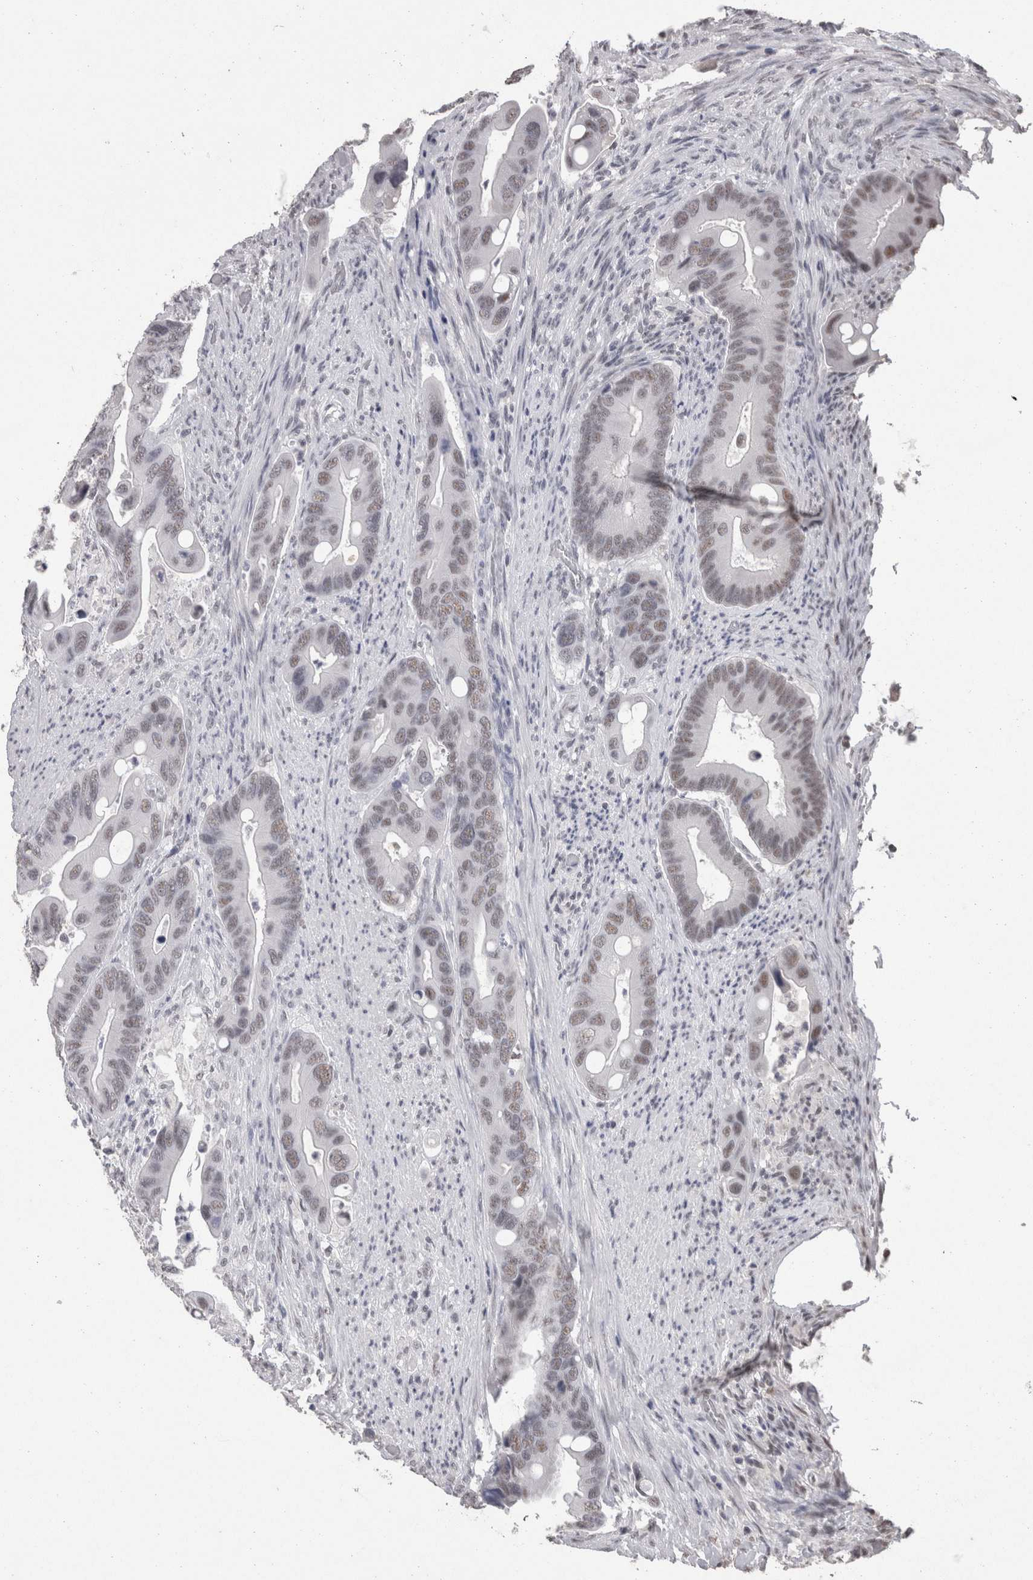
{"staining": {"intensity": "weak", "quantity": ">75%", "location": "nuclear"}, "tissue": "colorectal cancer", "cell_type": "Tumor cells", "image_type": "cancer", "snomed": [{"axis": "morphology", "description": "Adenocarcinoma, NOS"}, {"axis": "topography", "description": "Rectum"}], "caption": "The micrograph demonstrates immunohistochemical staining of adenocarcinoma (colorectal). There is weak nuclear expression is seen in about >75% of tumor cells. (Brightfield microscopy of DAB IHC at high magnification).", "gene": "DDX17", "patient": {"sex": "female", "age": 57}}